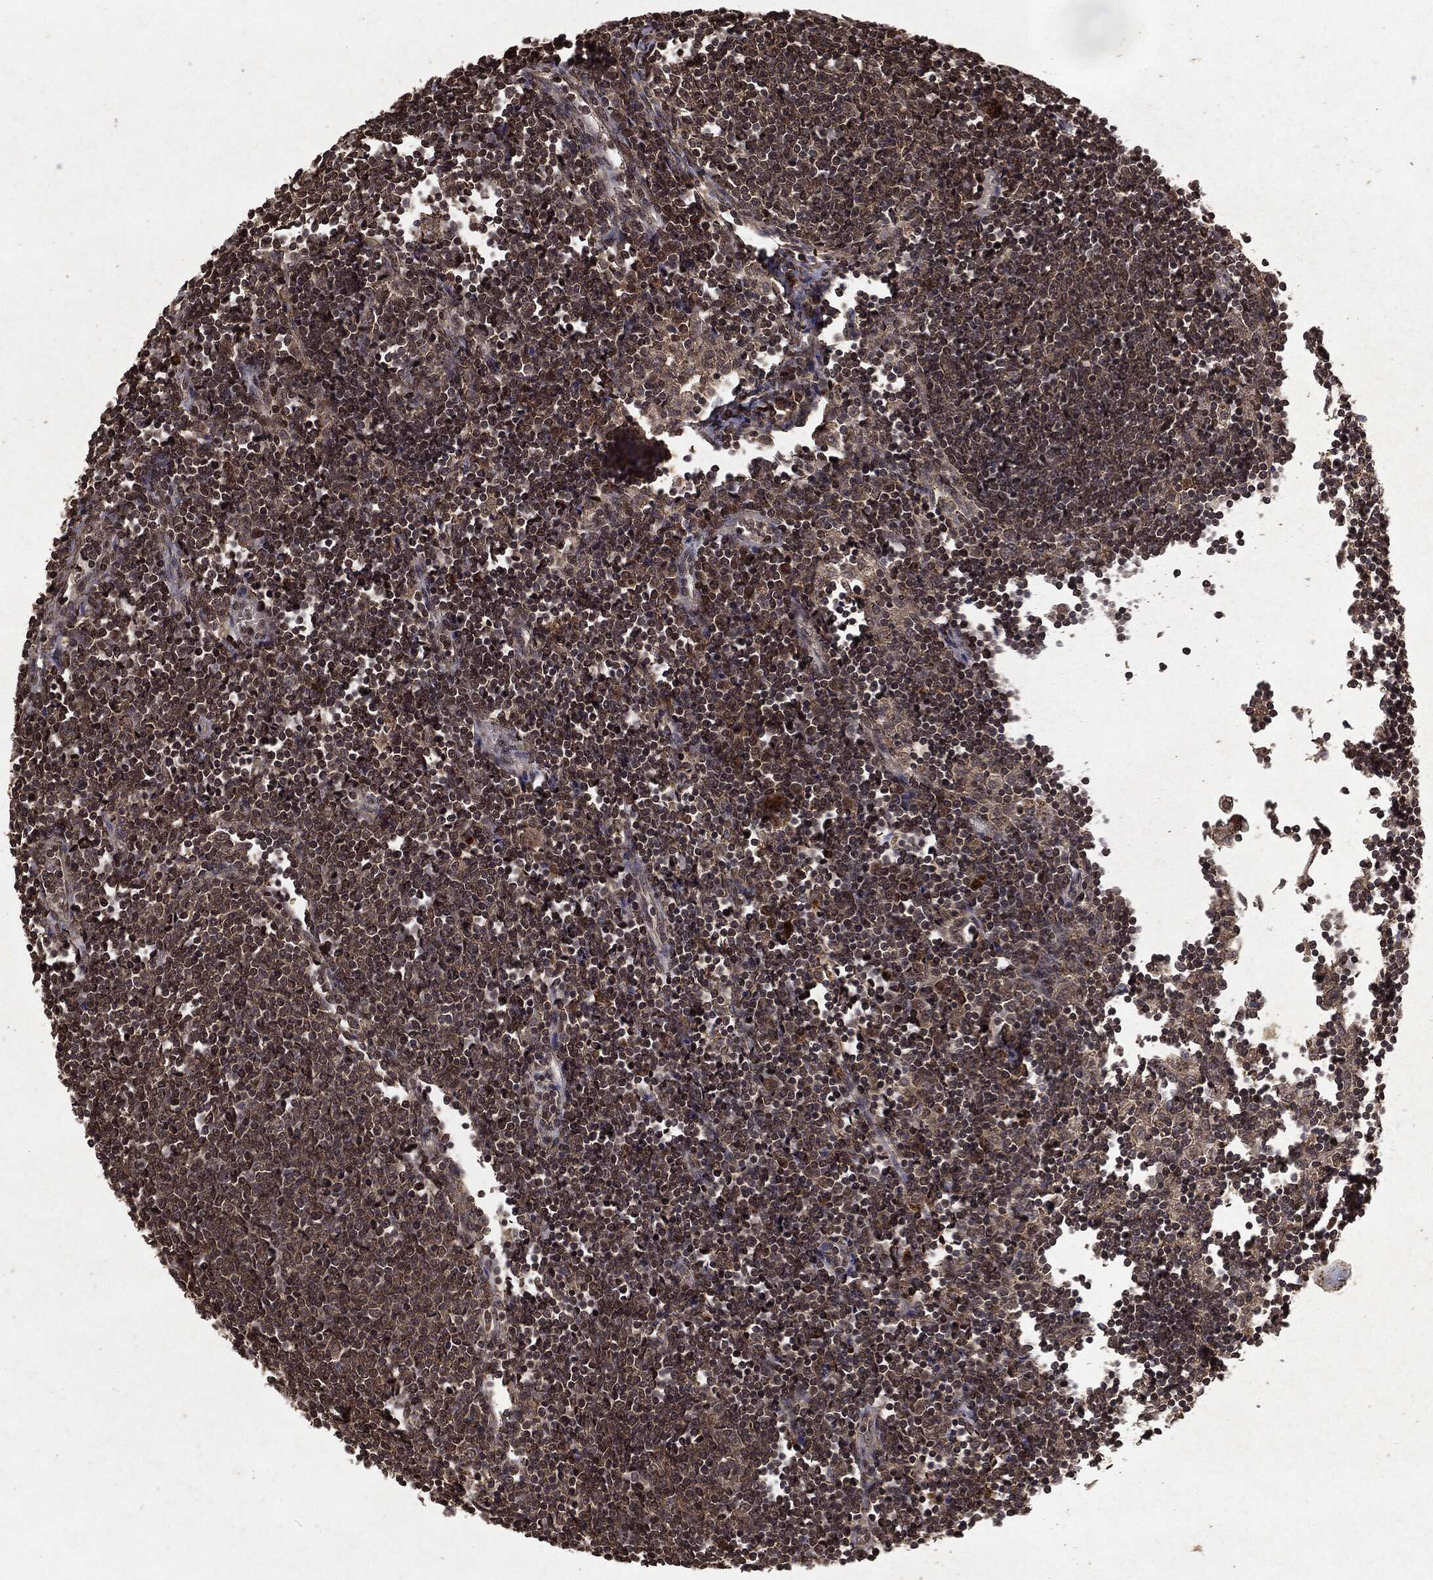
{"staining": {"intensity": "moderate", "quantity": "25%-75%", "location": "cytoplasmic/membranous"}, "tissue": "lymph node", "cell_type": "Non-germinal center cells", "image_type": "normal", "snomed": [{"axis": "morphology", "description": "Normal tissue, NOS"}, {"axis": "morphology", "description": "Adenocarcinoma, NOS"}, {"axis": "topography", "description": "Lymph node"}, {"axis": "topography", "description": "Pancreas"}], "caption": "DAB immunohistochemical staining of normal human lymph node displays moderate cytoplasmic/membranous protein staining in about 25%-75% of non-germinal center cells. The protein is stained brown, and the nuclei are stained in blue (DAB (3,3'-diaminobenzidine) IHC with brightfield microscopy, high magnification).", "gene": "PEBP1", "patient": {"sex": "female", "age": 58}}